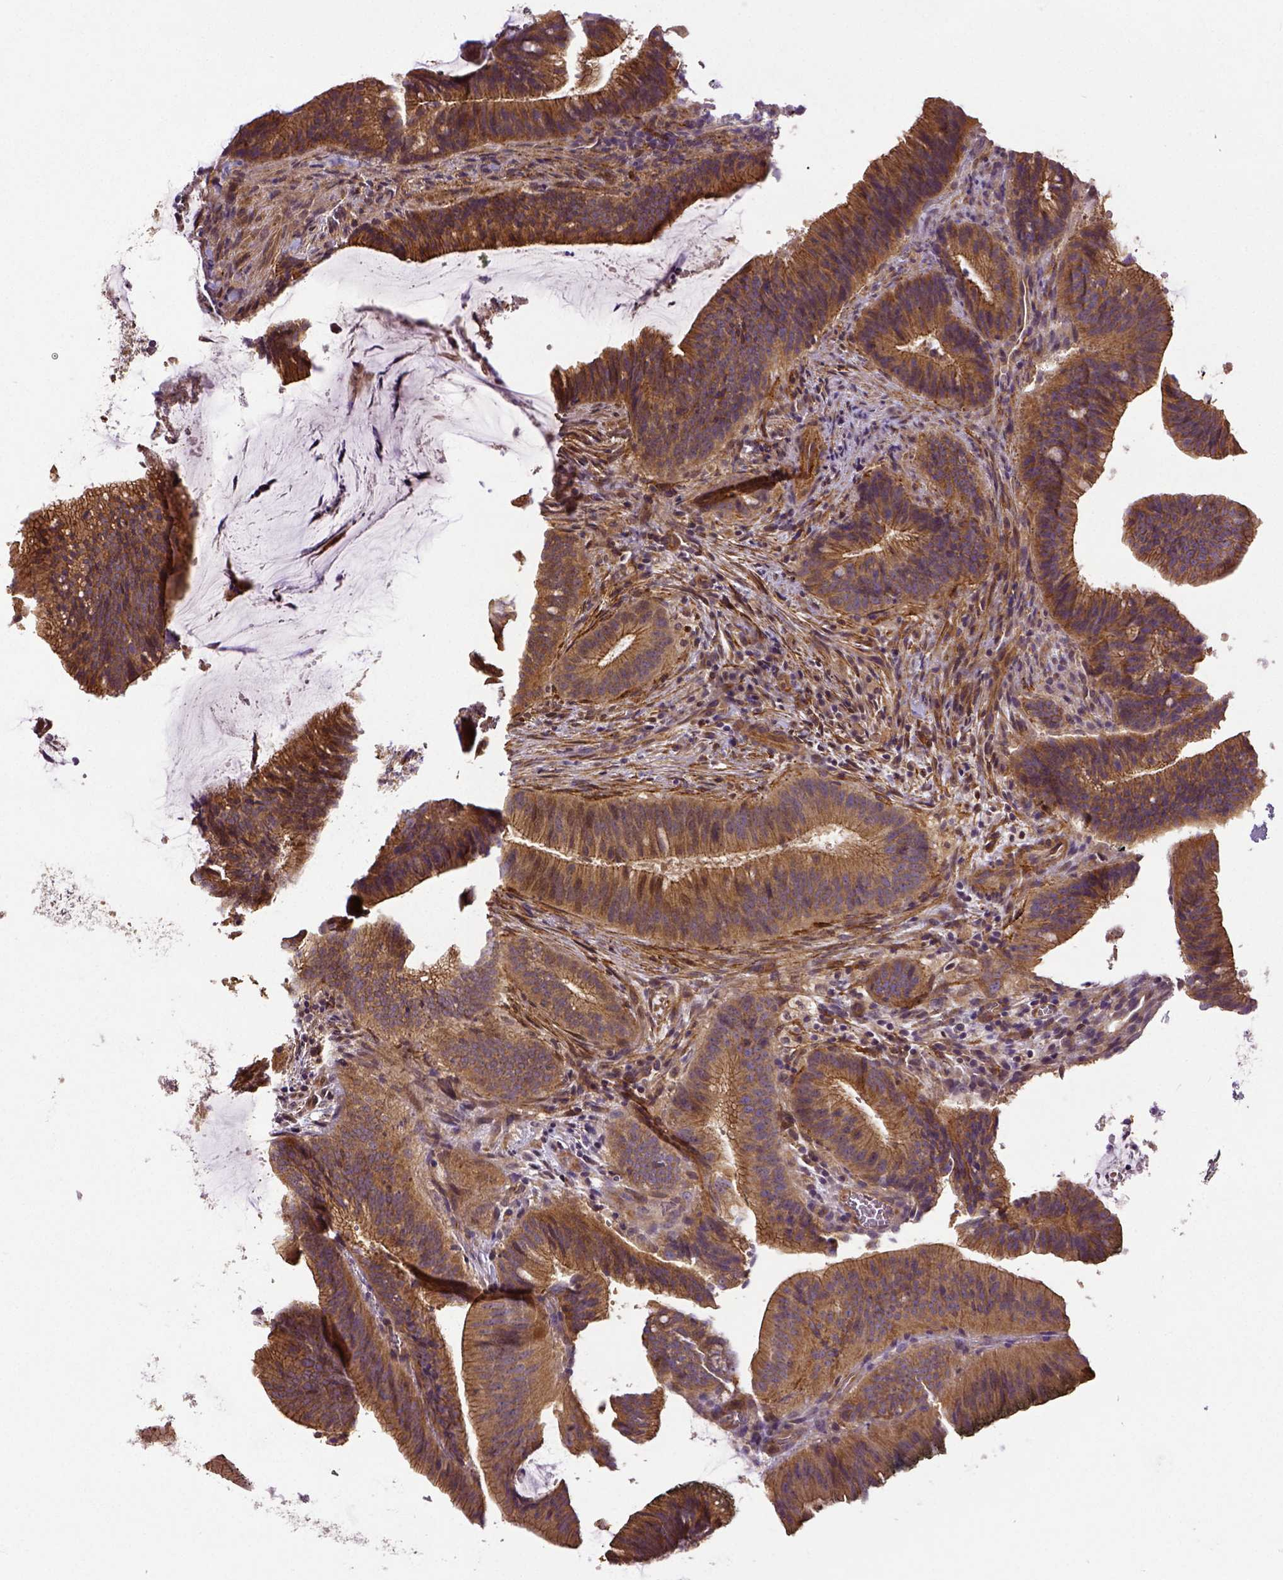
{"staining": {"intensity": "moderate", "quantity": ">75%", "location": "cytoplasmic/membranous"}, "tissue": "colorectal cancer", "cell_type": "Tumor cells", "image_type": "cancer", "snomed": [{"axis": "morphology", "description": "Adenocarcinoma, NOS"}, {"axis": "topography", "description": "Colon"}], "caption": "Colorectal adenocarcinoma stained with DAB (3,3'-diaminobenzidine) immunohistochemistry (IHC) shows medium levels of moderate cytoplasmic/membranous expression in approximately >75% of tumor cells. Using DAB (brown) and hematoxylin (blue) stains, captured at high magnification using brightfield microscopy.", "gene": "DICER1", "patient": {"sex": "female", "age": 43}}